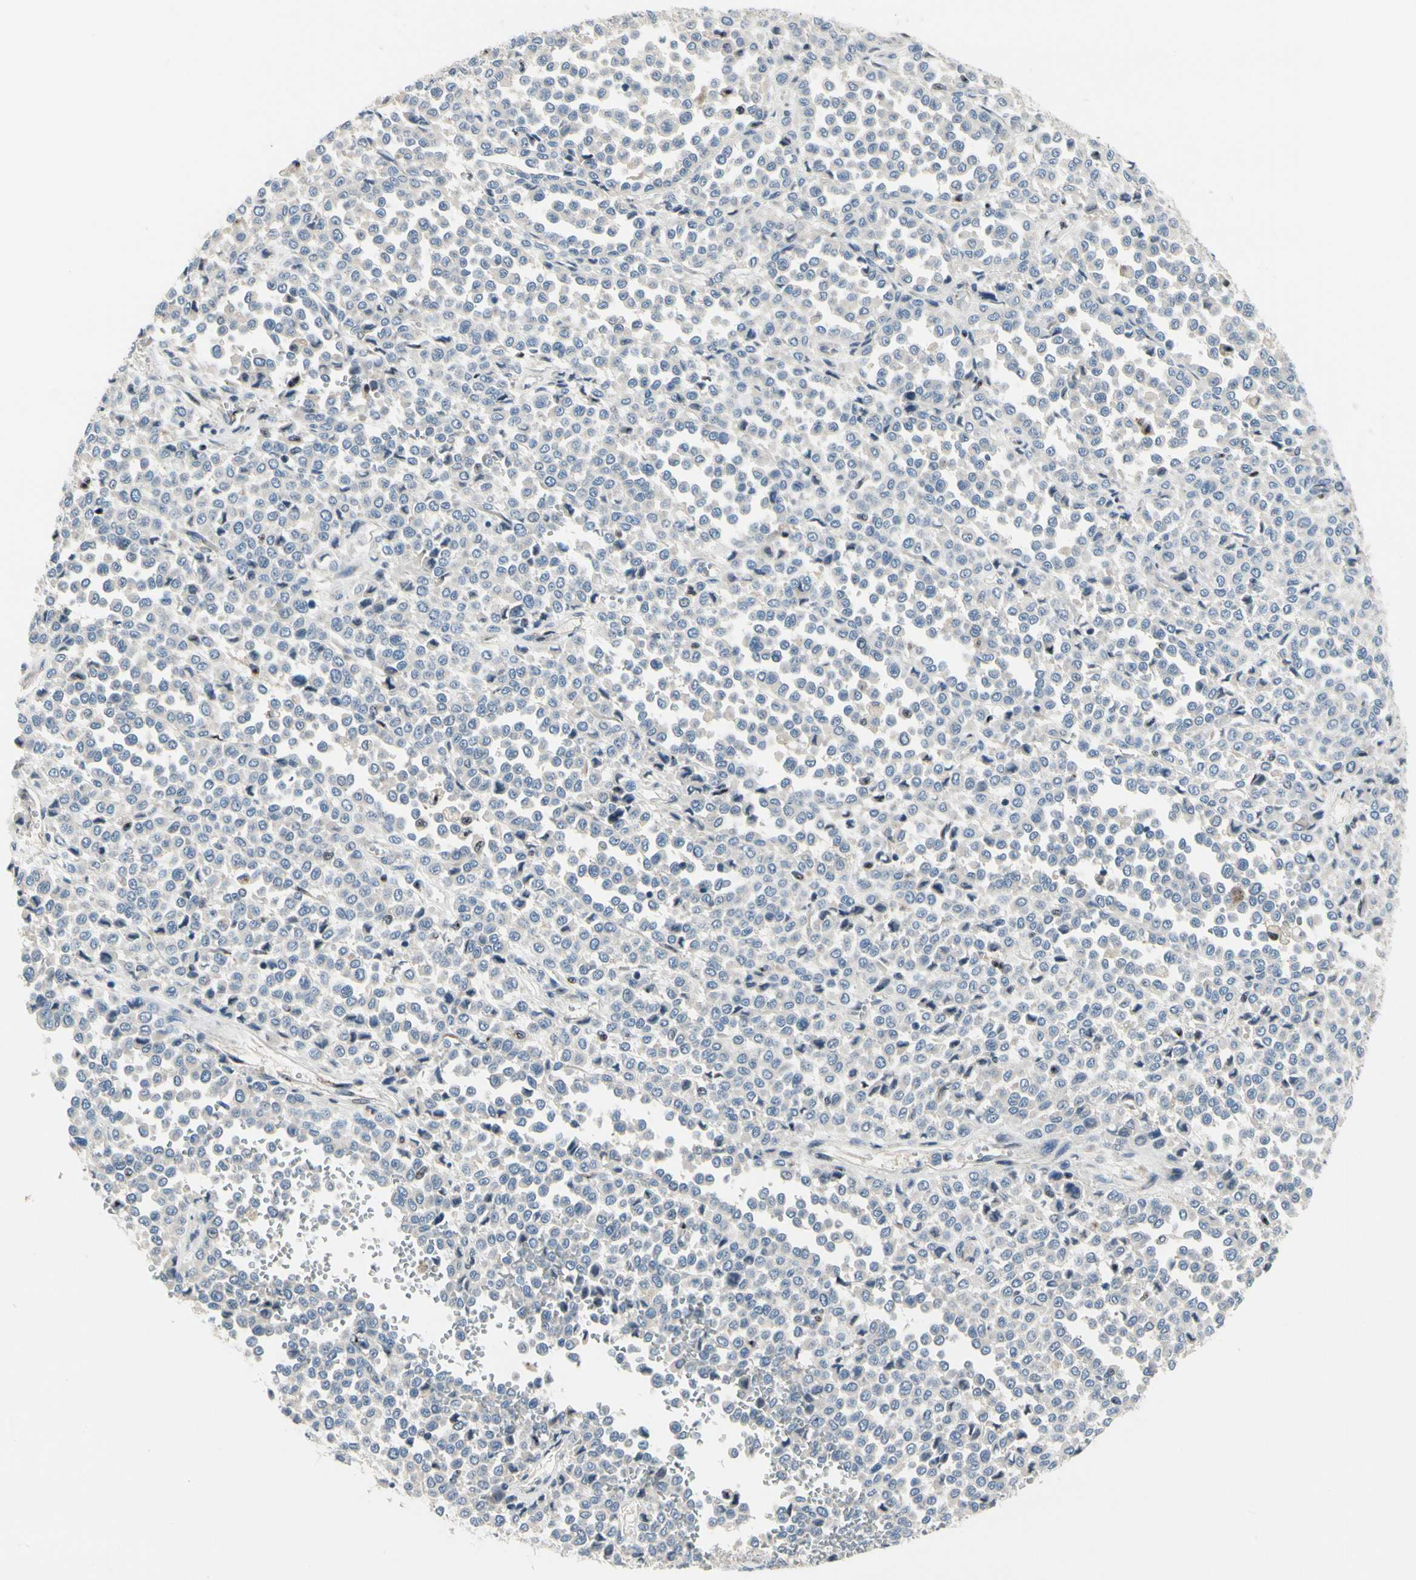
{"staining": {"intensity": "negative", "quantity": "none", "location": "none"}, "tissue": "melanoma", "cell_type": "Tumor cells", "image_type": "cancer", "snomed": [{"axis": "morphology", "description": "Malignant melanoma, Metastatic site"}, {"axis": "topography", "description": "Pancreas"}], "caption": "The histopathology image demonstrates no staining of tumor cells in malignant melanoma (metastatic site). Brightfield microscopy of IHC stained with DAB (brown) and hematoxylin (blue), captured at high magnification.", "gene": "NFASC", "patient": {"sex": "female", "age": 30}}